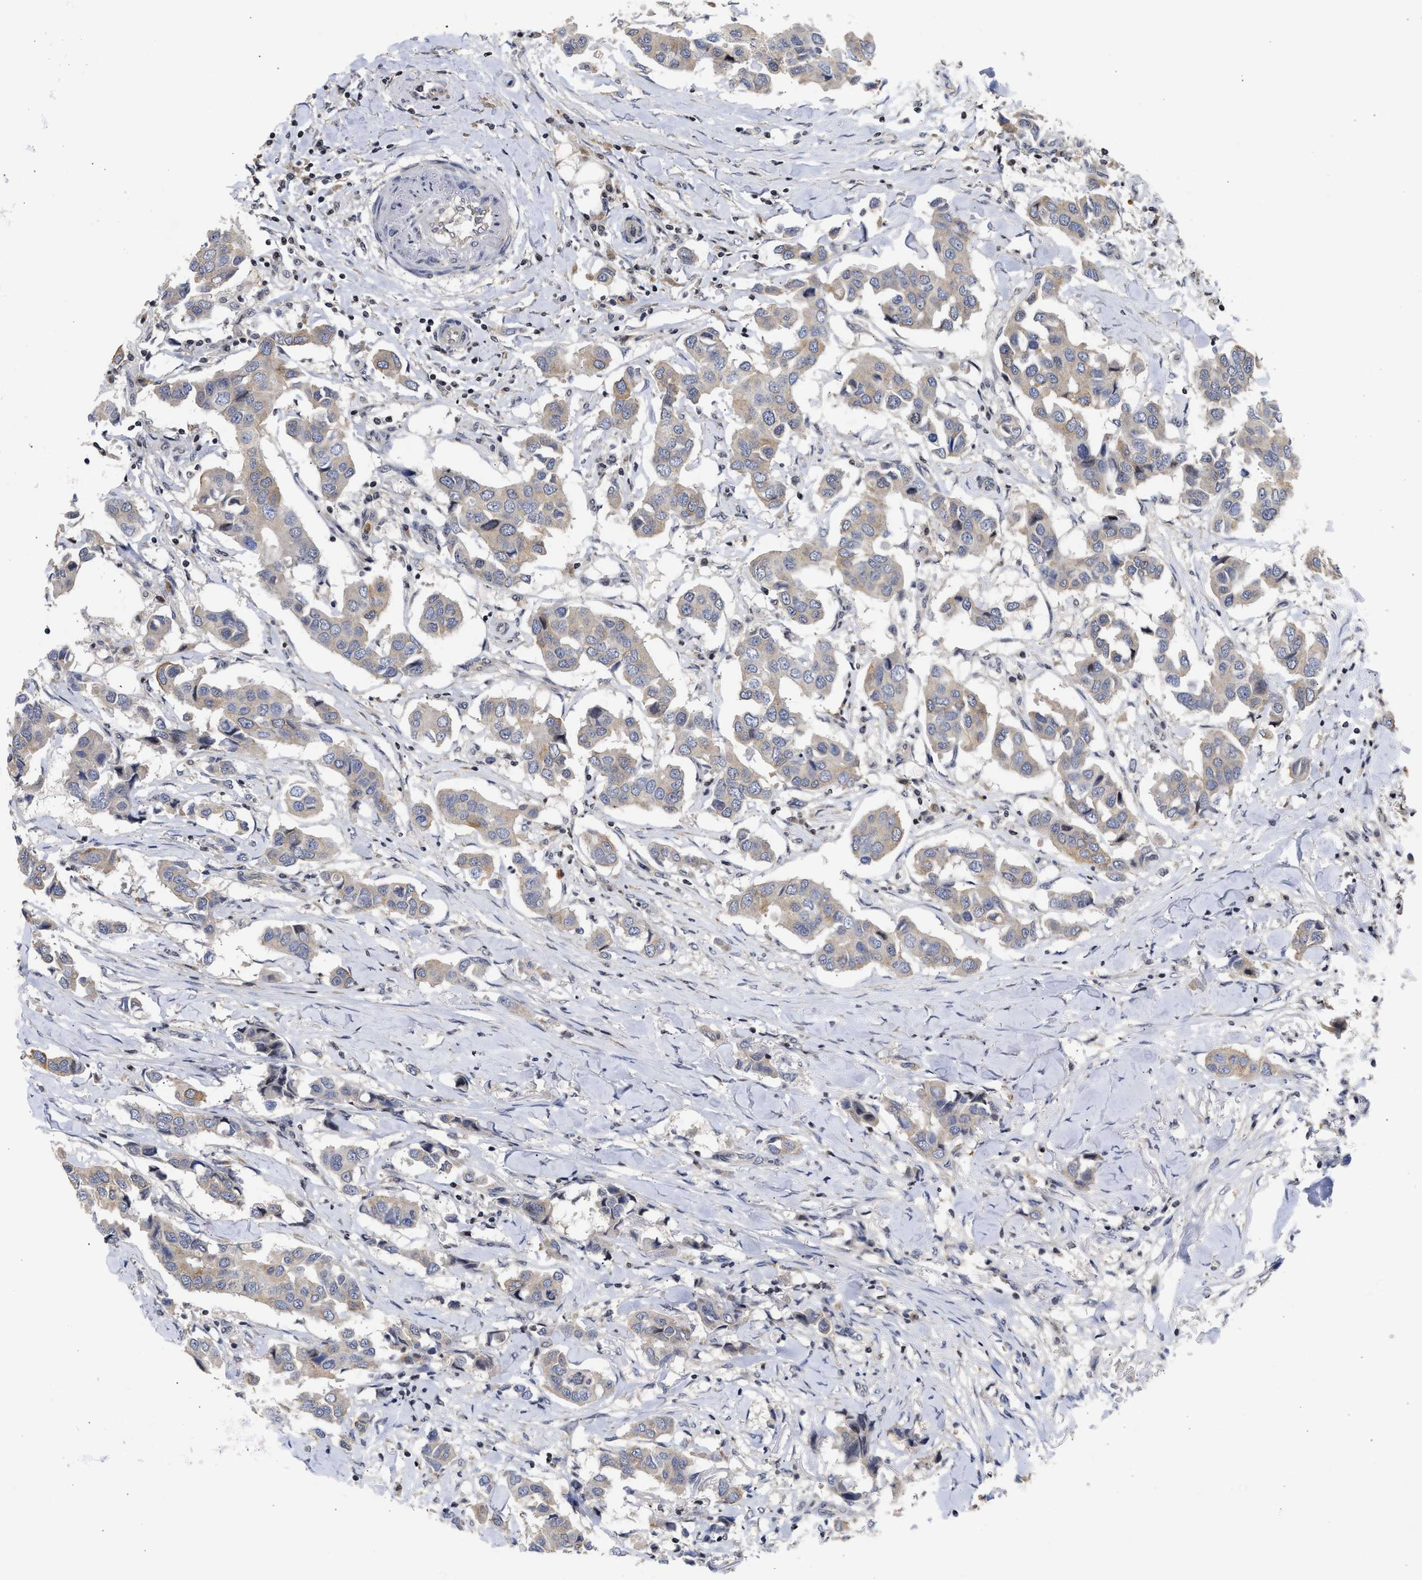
{"staining": {"intensity": "weak", "quantity": ">75%", "location": "cytoplasmic/membranous"}, "tissue": "breast cancer", "cell_type": "Tumor cells", "image_type": "cancer", "snomed": [{"axis": "morphology", "description": "Duct carcinoma"}, {"axis": "topography", "description": "Breast"}], "caption": "Immunohistochemical staining of infiltrating ductal carcinoma (breast) displays low levels of weak cytoplasmic/membranous protein staining in approximately >75% of tumor cells. The protein of interest is shown in brown color, while the nuclei are stained blue.", "gene": "ENSG00000142539", "patient": {"sex": "female", "age": 80}}